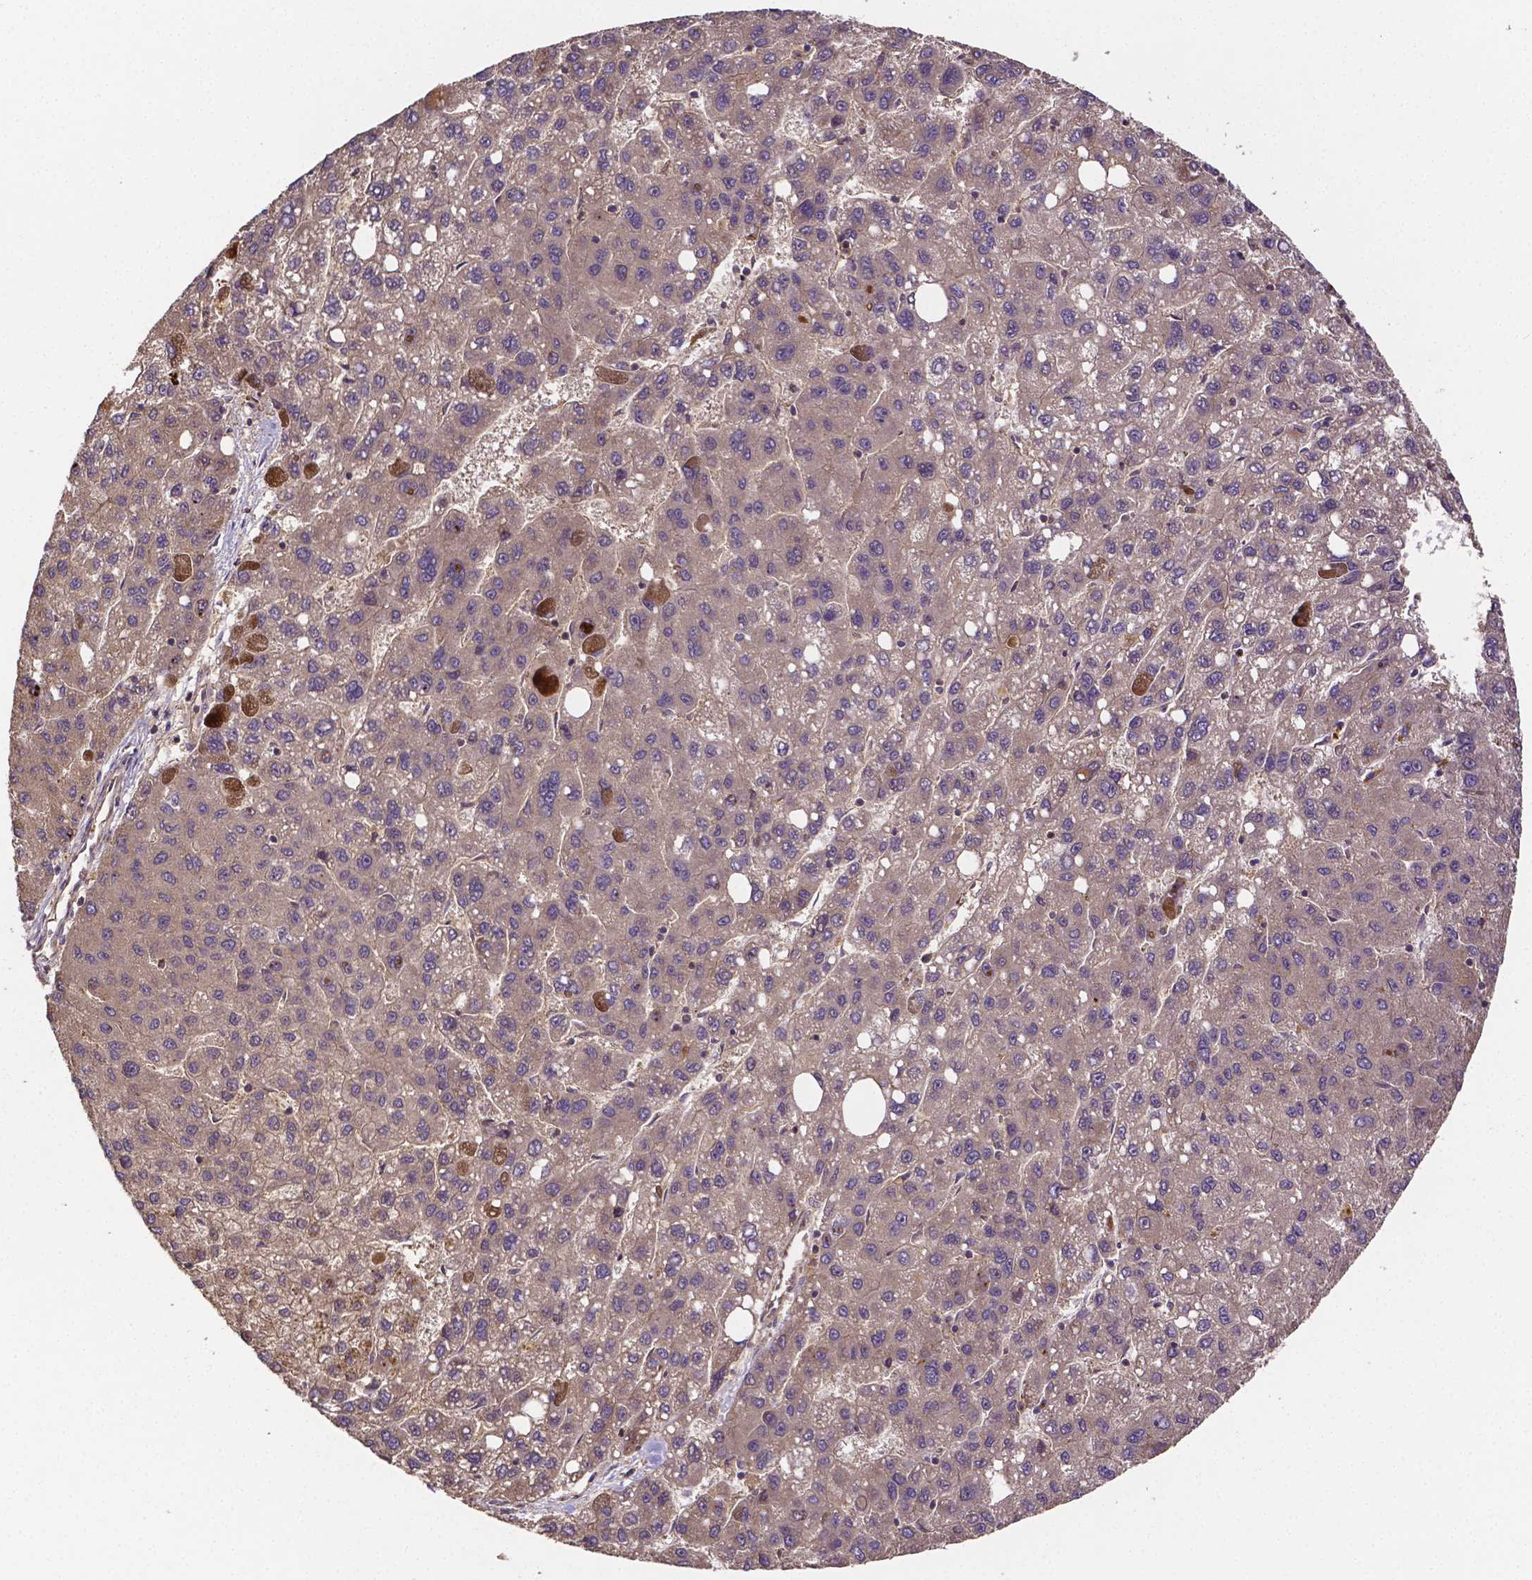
{"staining": {"intensity": "weak", "quantity": "<25%", "location": "cytoplasmic/membranous"}, "tissue": "liver cancer", "cell_type": "Tumor cells", "image_type": "cancer", "snomed": [{"axis": "morphology", "description": "Carcinoma, Hepatocellular, NOS"}, {"axis": "topography", "description": "Liver"}], "caption": "Protein analysis of liver cancer shows no significant expression in tumor cells.", "gene": "RNF123", "patient": {"sex": "female", "age": 82}}